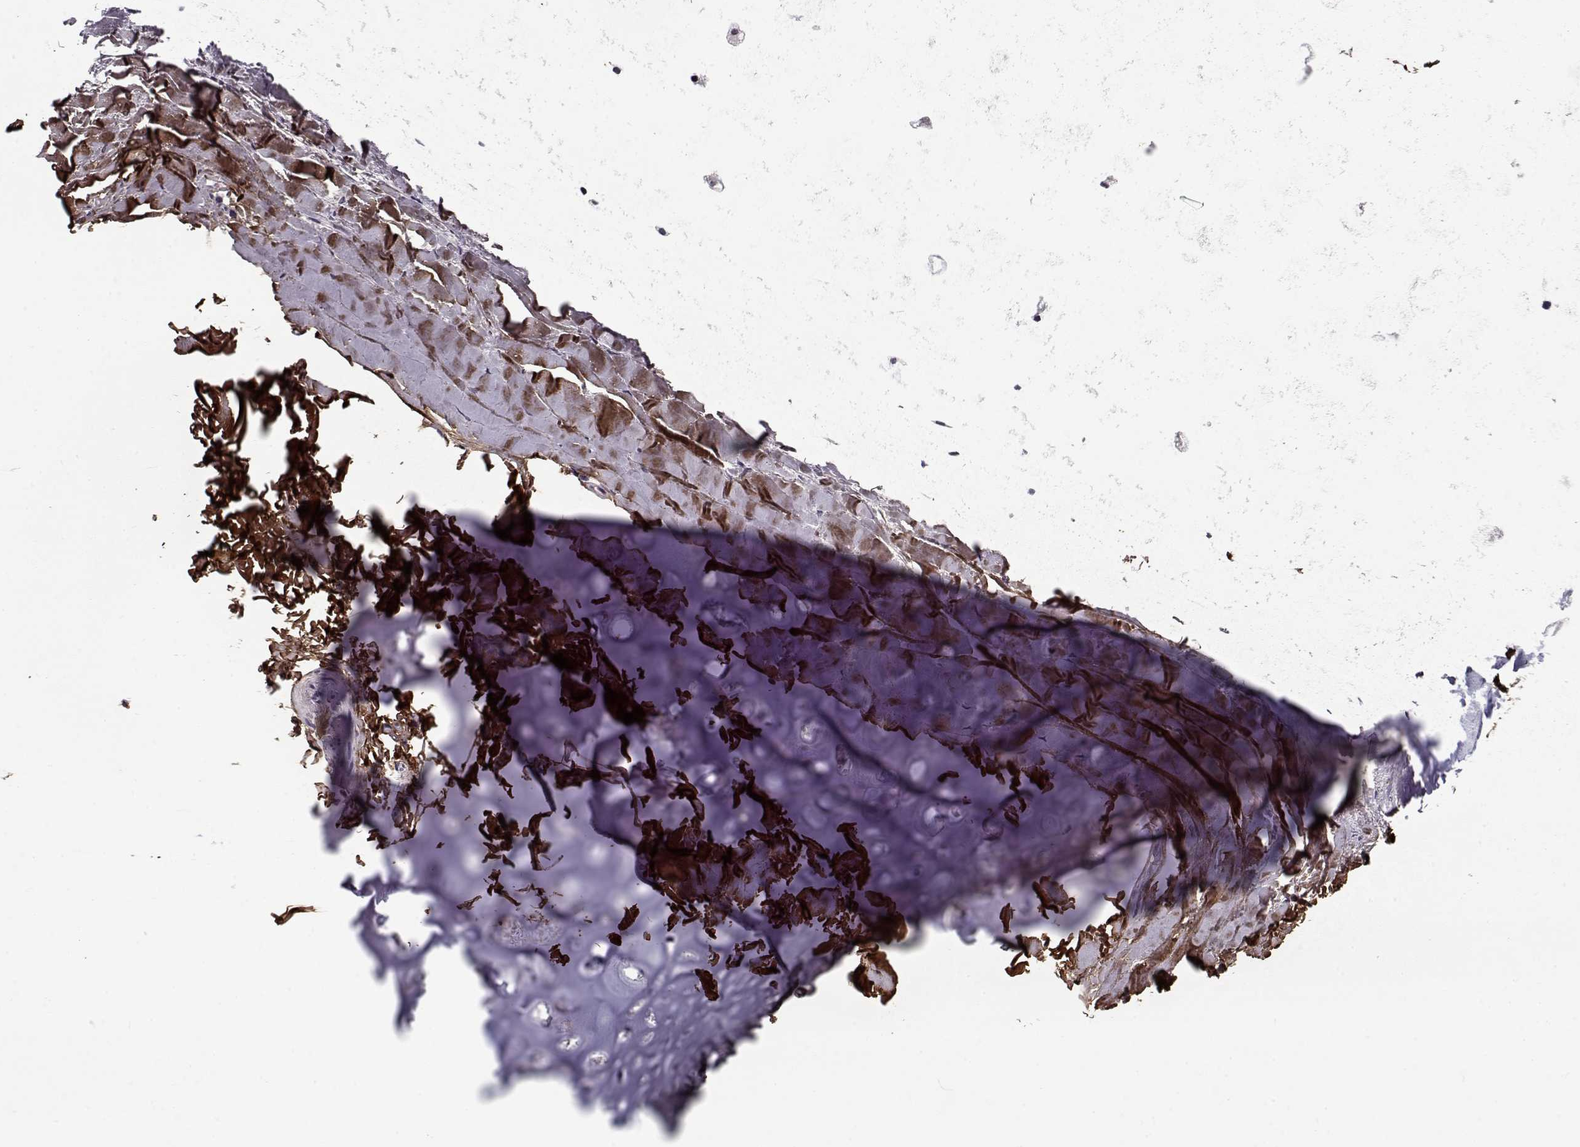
{"staining": {"intensity": "negative", "quantity": "none", "location": "none"}, "tissue": "soft tissue", "cell_type": "Chondrocytes", "image_type": "normal", "snomed": [{"axis": "morphology", "description": "Normal tissue, NOS"}, {"axis": "topography", "description": "Lymph node"}, {"axis": "topography", "description": "Bronchus"}], "caption": "Image shows no significant protein staining in chondrocytes of benign soft tissue.", "gene": "LUM", "patient": {"sex": "female", "age": 70}}